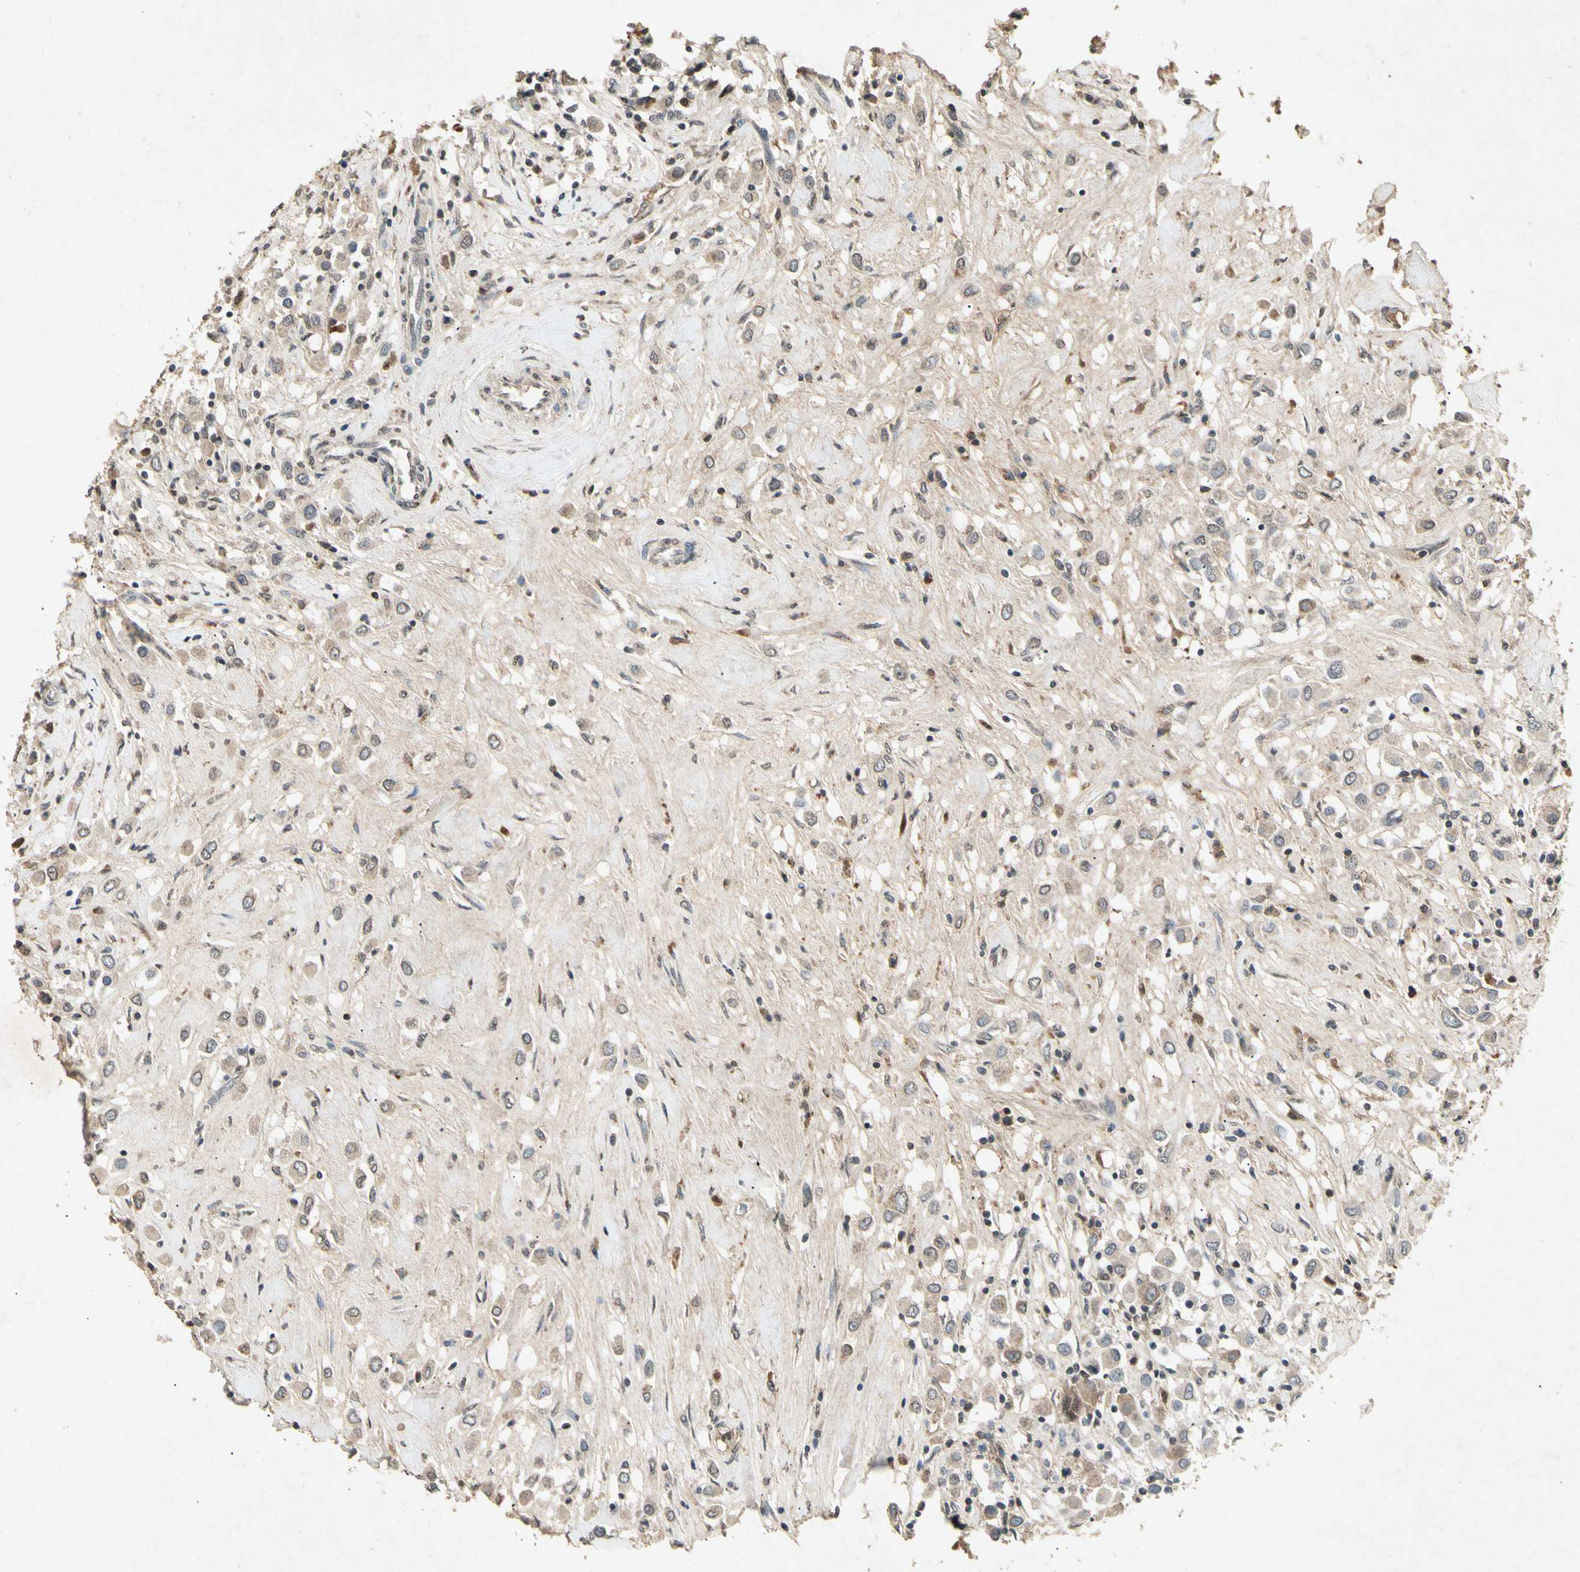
{"staining": {"intensity": "weak", "quantity": "25%-75%", "location": "cytoplasmic/membranous"}, "tissue": "breast cancer", "cell_type": "Tumor cells", "image_type": "cancer", "snomed": [{"axis": "morphology", "description": "Duct carcinoma"}, {"axis": "topography", "description": "Breast"}], "caption": "Weak cytoplasmic/membranous staining is present in about 25%-75% of tumor cells in intraductal carcinoma (breast).", "gene": "CP", "patient": {"sex": "female", "age": 61}}